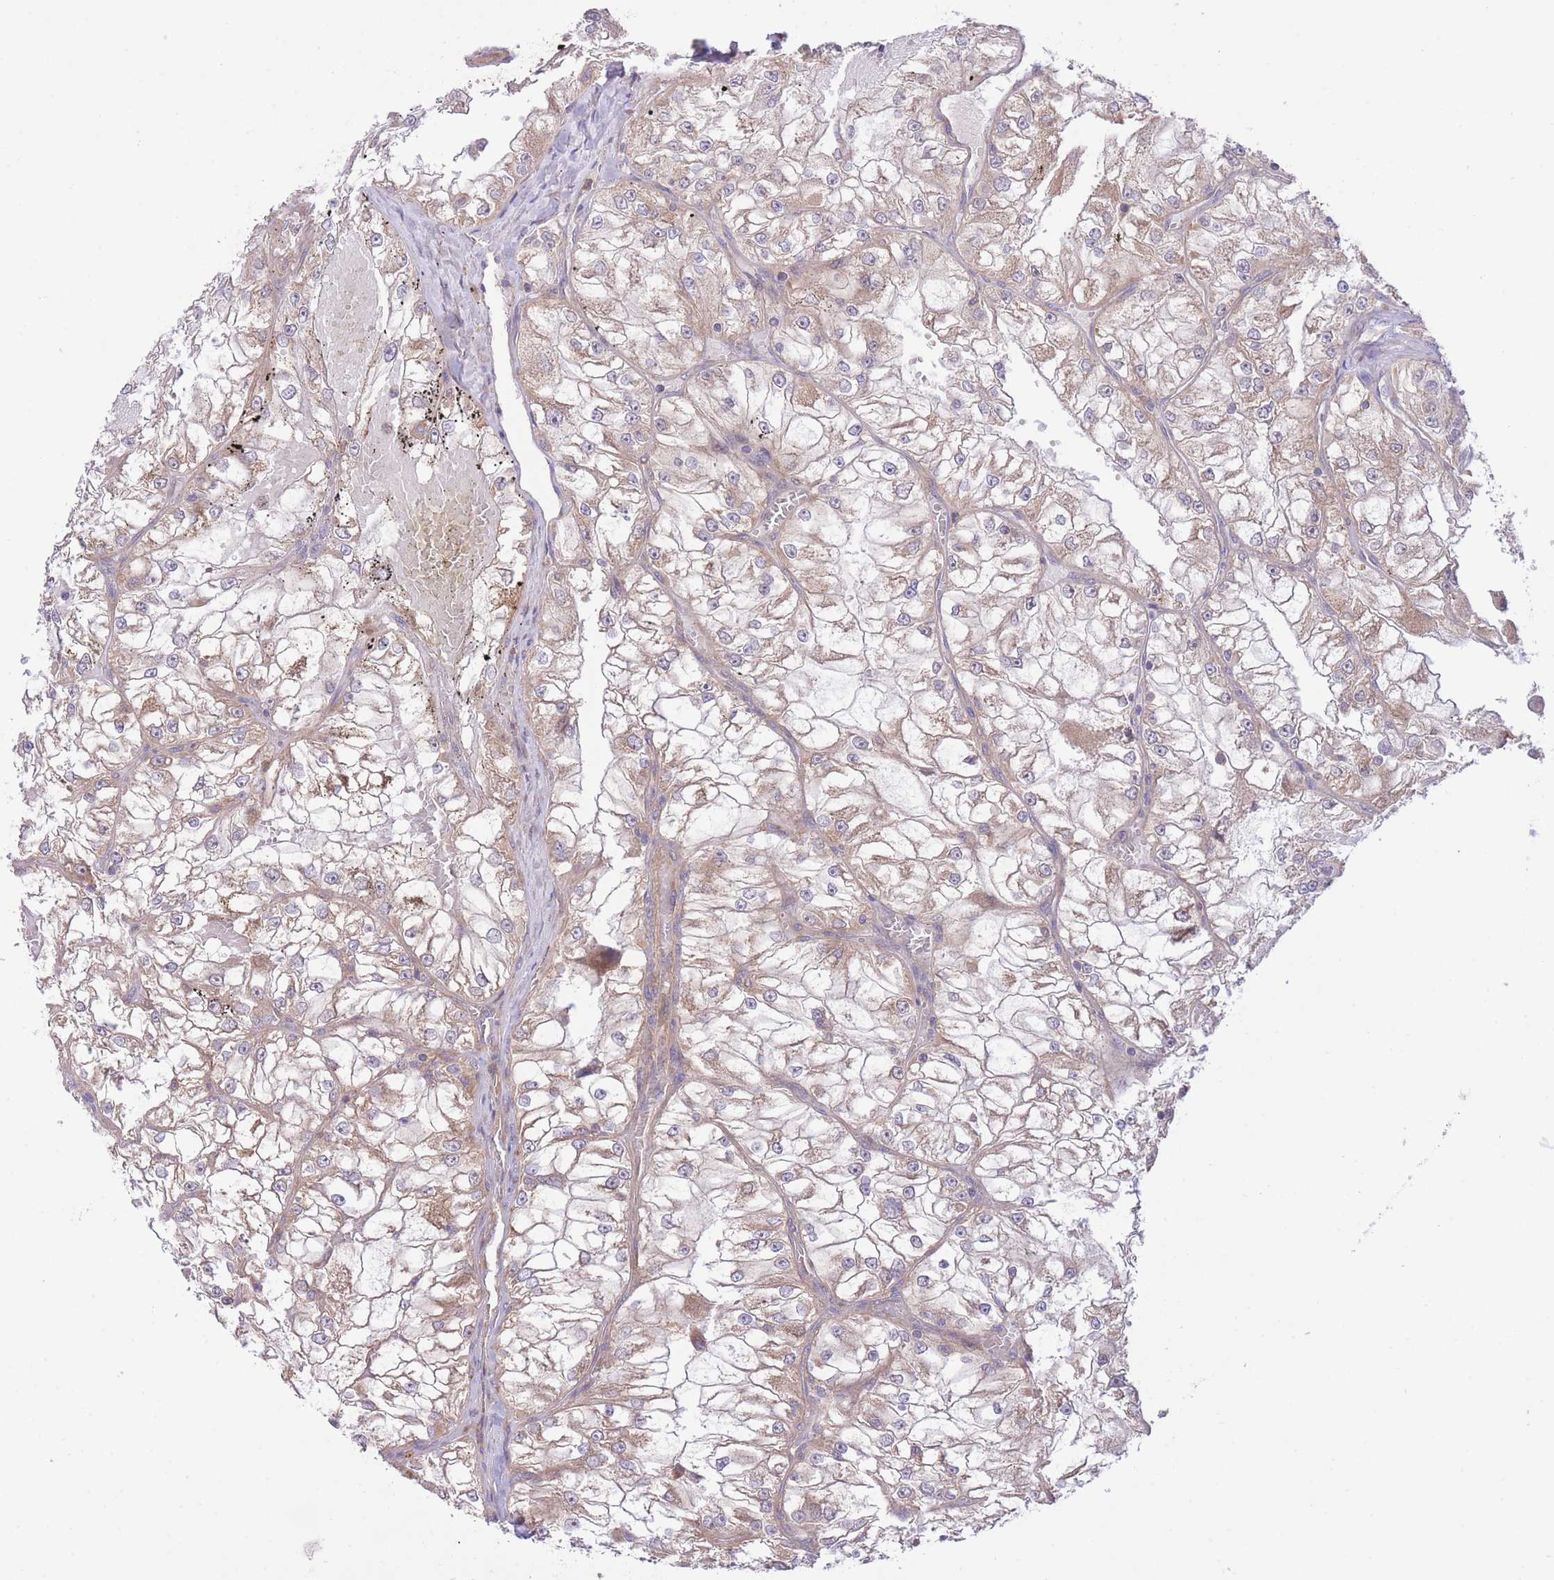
{"staining": {"intensity": "weak", "quantity": ">75%", "location": "cytoplasmic/membranous"}, "tissue": "renal cancer", "cell_type": "Tumor cells", "image_type": "cancer", "snomed": [{"axis": "morphology", "description": "Adenocarcinoma, NOS"}, {"axis": "topography", "description": "Kidney"}], "caption": "Protein expression analysis of renal adenocarcinoma shows weak cytoplasmic/membranous expression in approximately >75% of tumor cells.", "gene": "ATP13A2", "patient": {"sex": "female", "age": 72}}